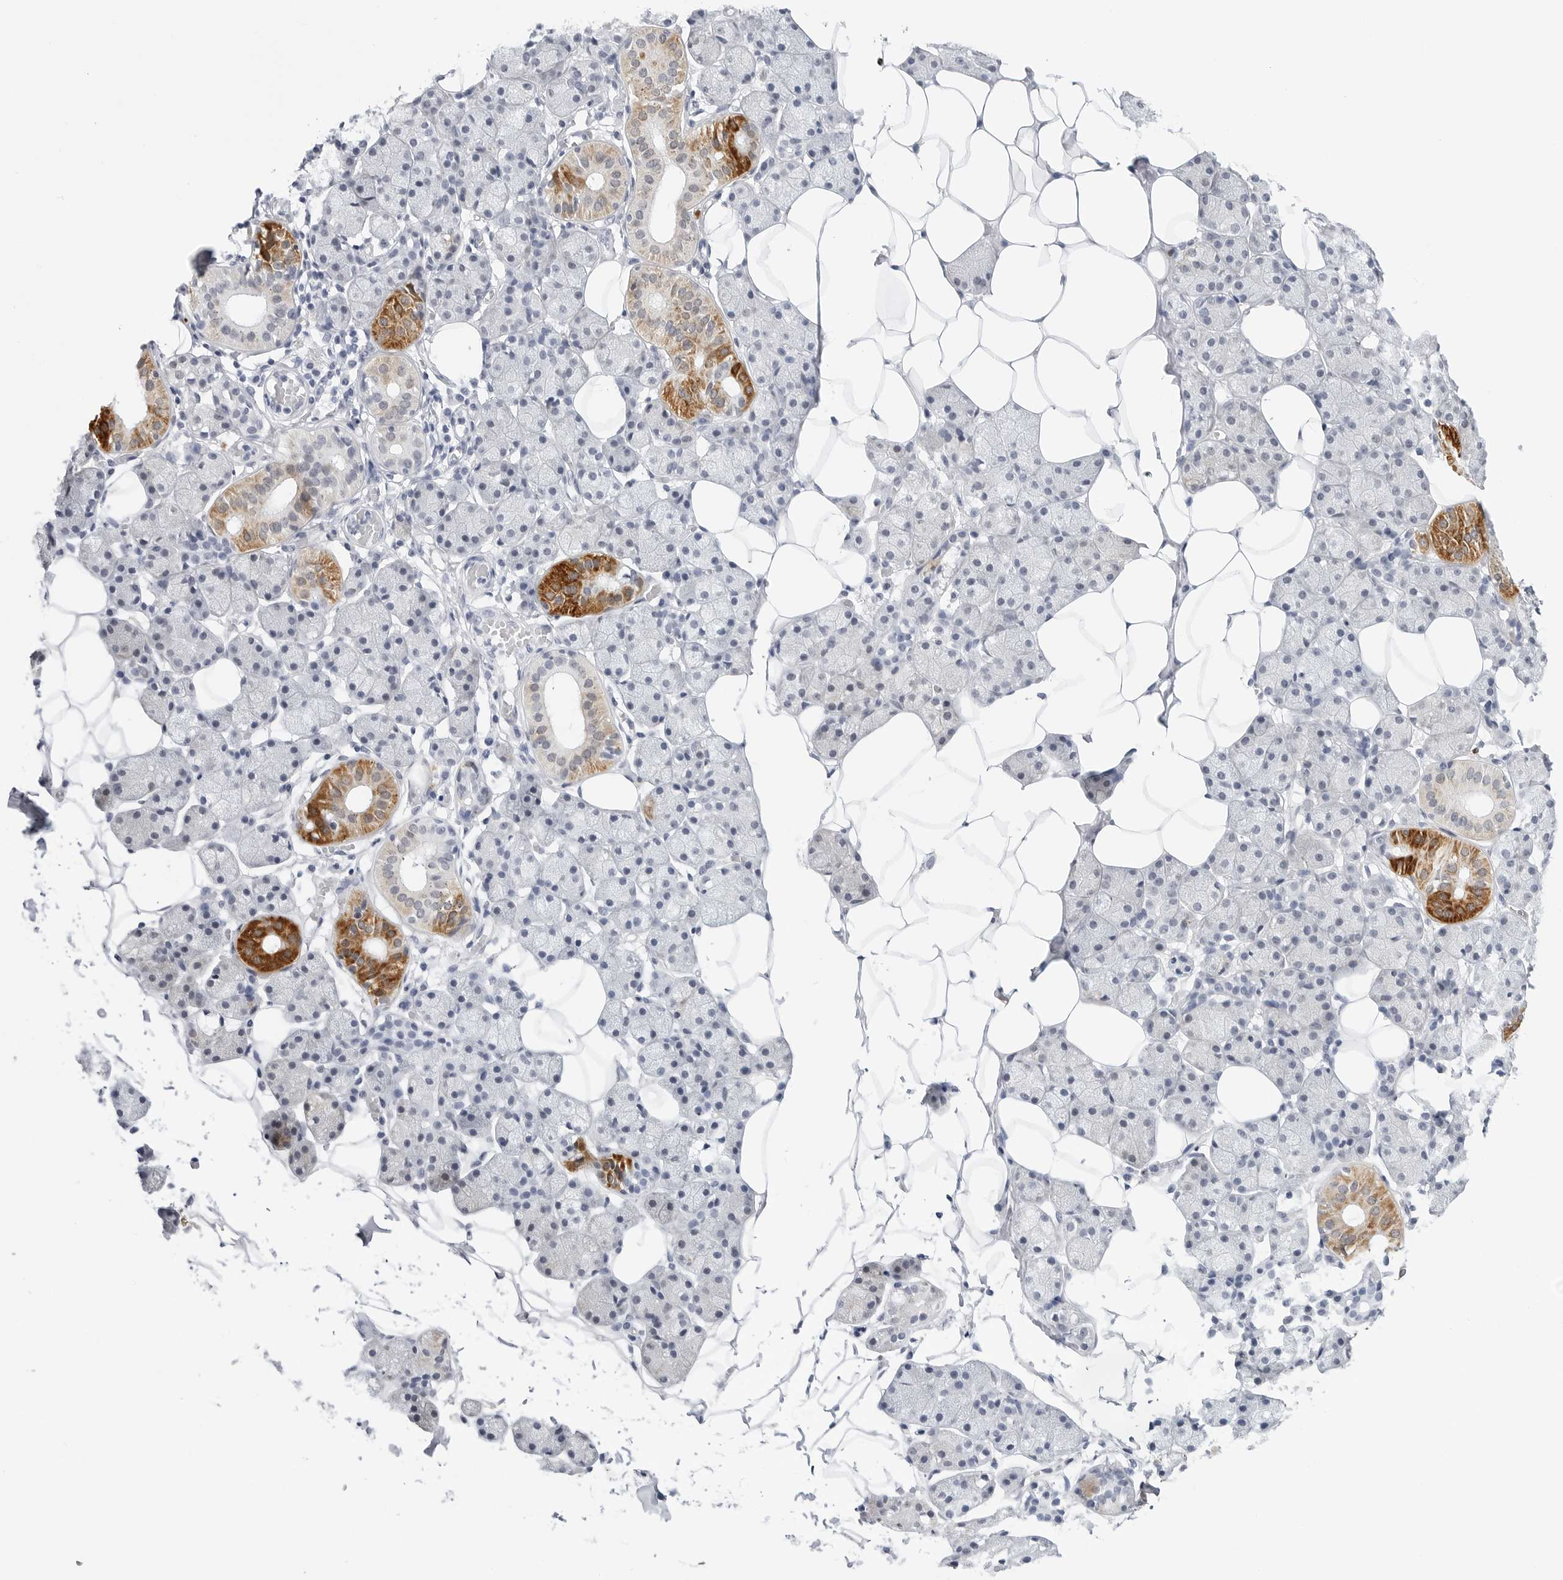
{"staining": {"intensity": "strong", "quantity": "<25%", "location": "cytoplasmic/membranous"}, "tissue": "salivary gland", "cell_type": "Glandular cells", "image_type": "normal", "snomed": [{"axis": "morphology", "description": "Normal tissue, NOS"}, {"axis": "topography", "description": "Salivary gland"}], "caption": "IHC (DAB) staining of benign salivary gland displays strong cytoplasmic/membranous protein expression in approximately <25% of glandular cells.", "gene": "HSPB7", "patient": {"sex": "female", "age": 33}}